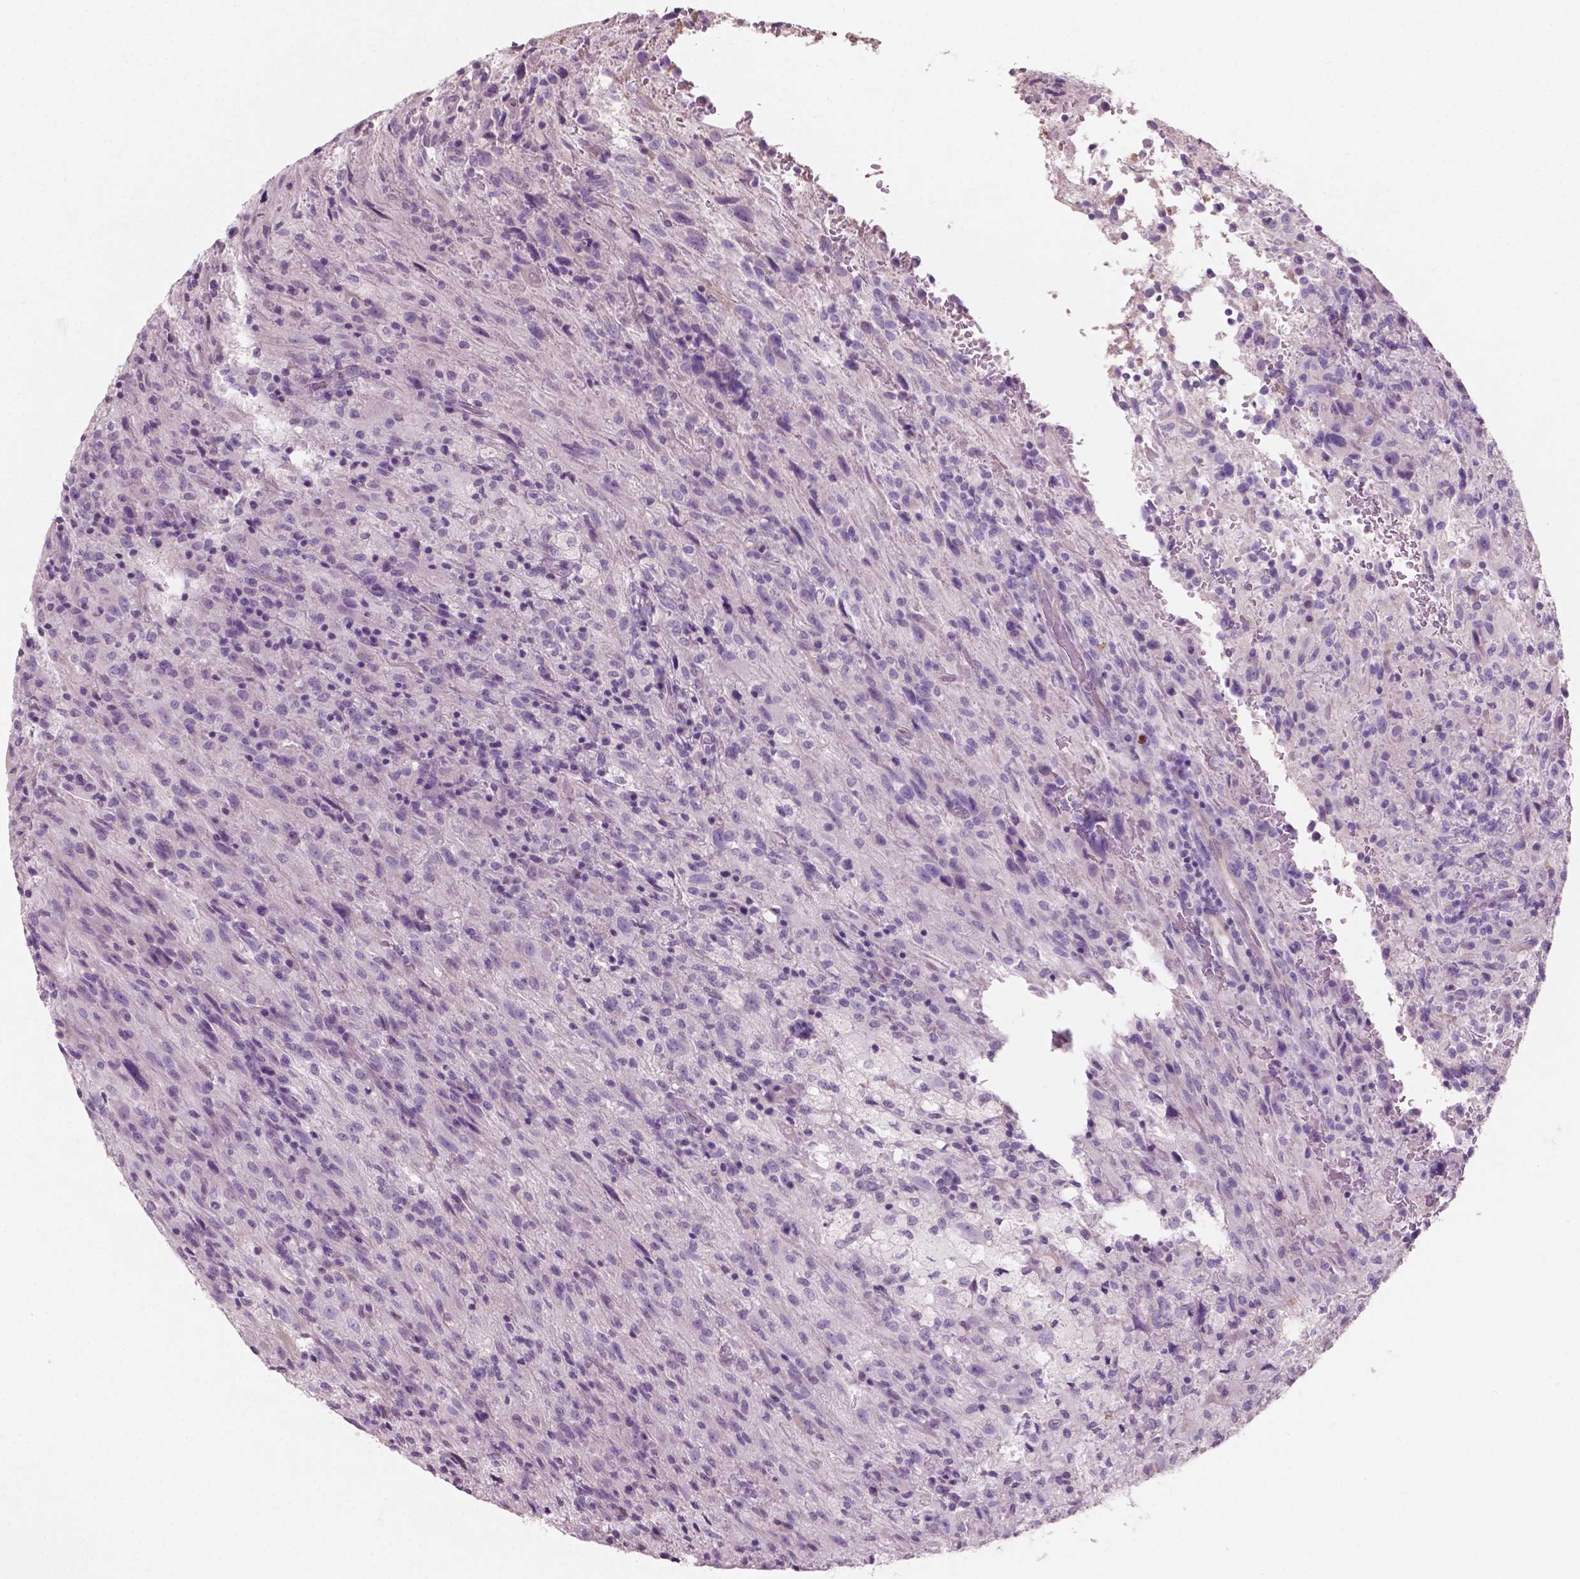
{"staining": {"intensity": "negative", "quantity": "none", "location": "none"}, "tissue": "glioma", "cell_type": "Tumor cells", "image_type": "cancer", "snomed": [{"axis": "morphology", "description": "Glioma, malignant, High grade"}, {"axis": "topography", "description": "Brain"}], "caption": "IHC image of neoplastic tissue: human glioma stained with DAB displays no significant protein positivity in tumor cells.", "gene": "AWAT1", "patient": {"sex": "male", "age": 68}}